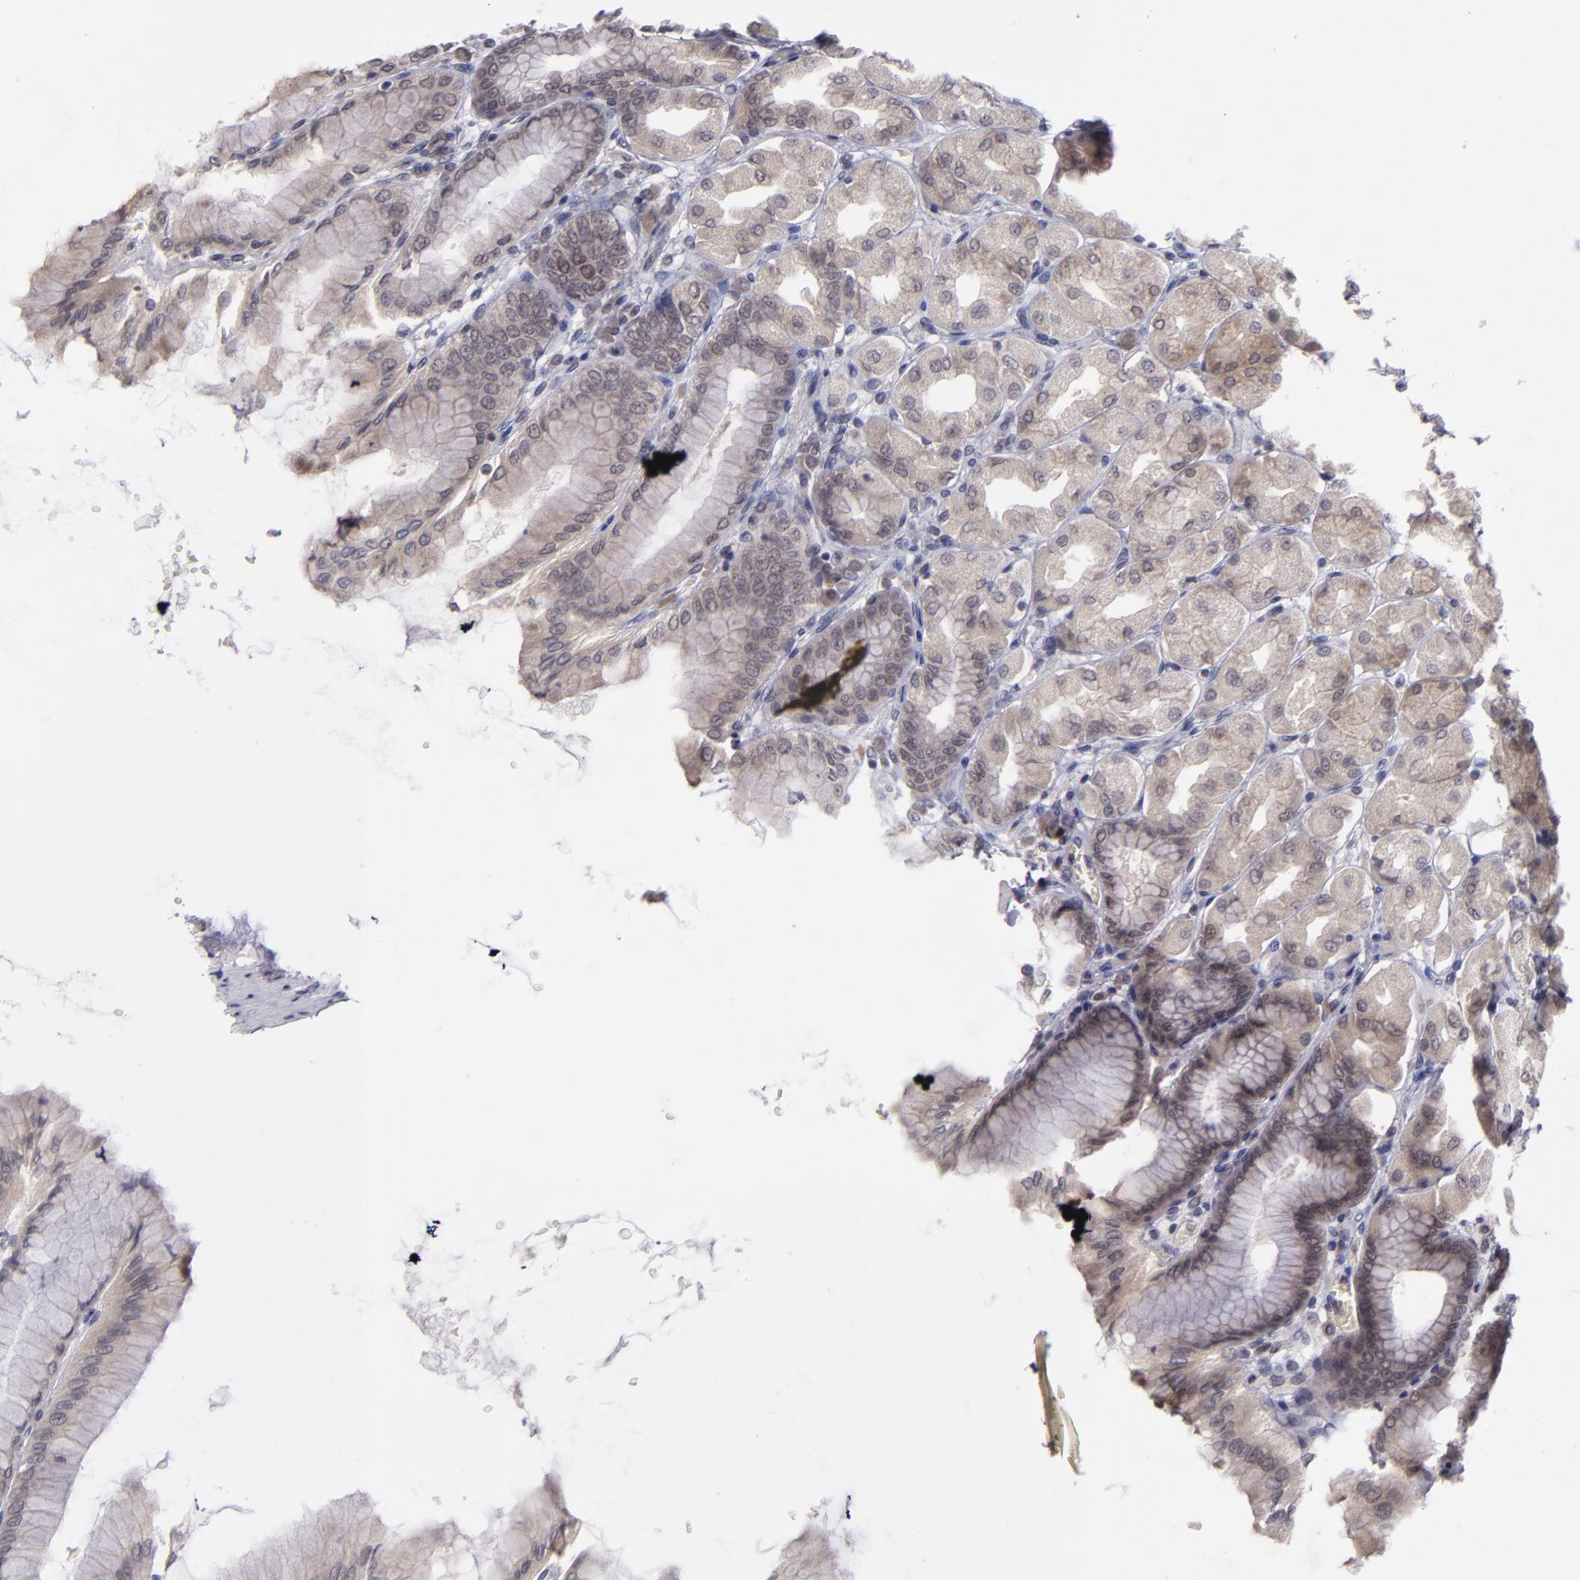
{"staining": {"intensity": "strong", "quantity": "25%-75%", "location": "cytoplasmic/membranous,nuclear"}, "tissue": "stomach", "cell_type": "Glandular cells", "image_type": "normal", "snomed": [{"axis": "morphology", "description": "Normal tissue, NOS"}, {"axis": "topography", "description": "Stomach, upper"}], "caption": "Protein positivity by immunohistochemistry displays strong cytoplasmic/membranous,nuclear staining in about 25%-75% of glandular cells in normal stomach.", "gene": "CDC7", "patient": {"sex": "female", "age": 56}}